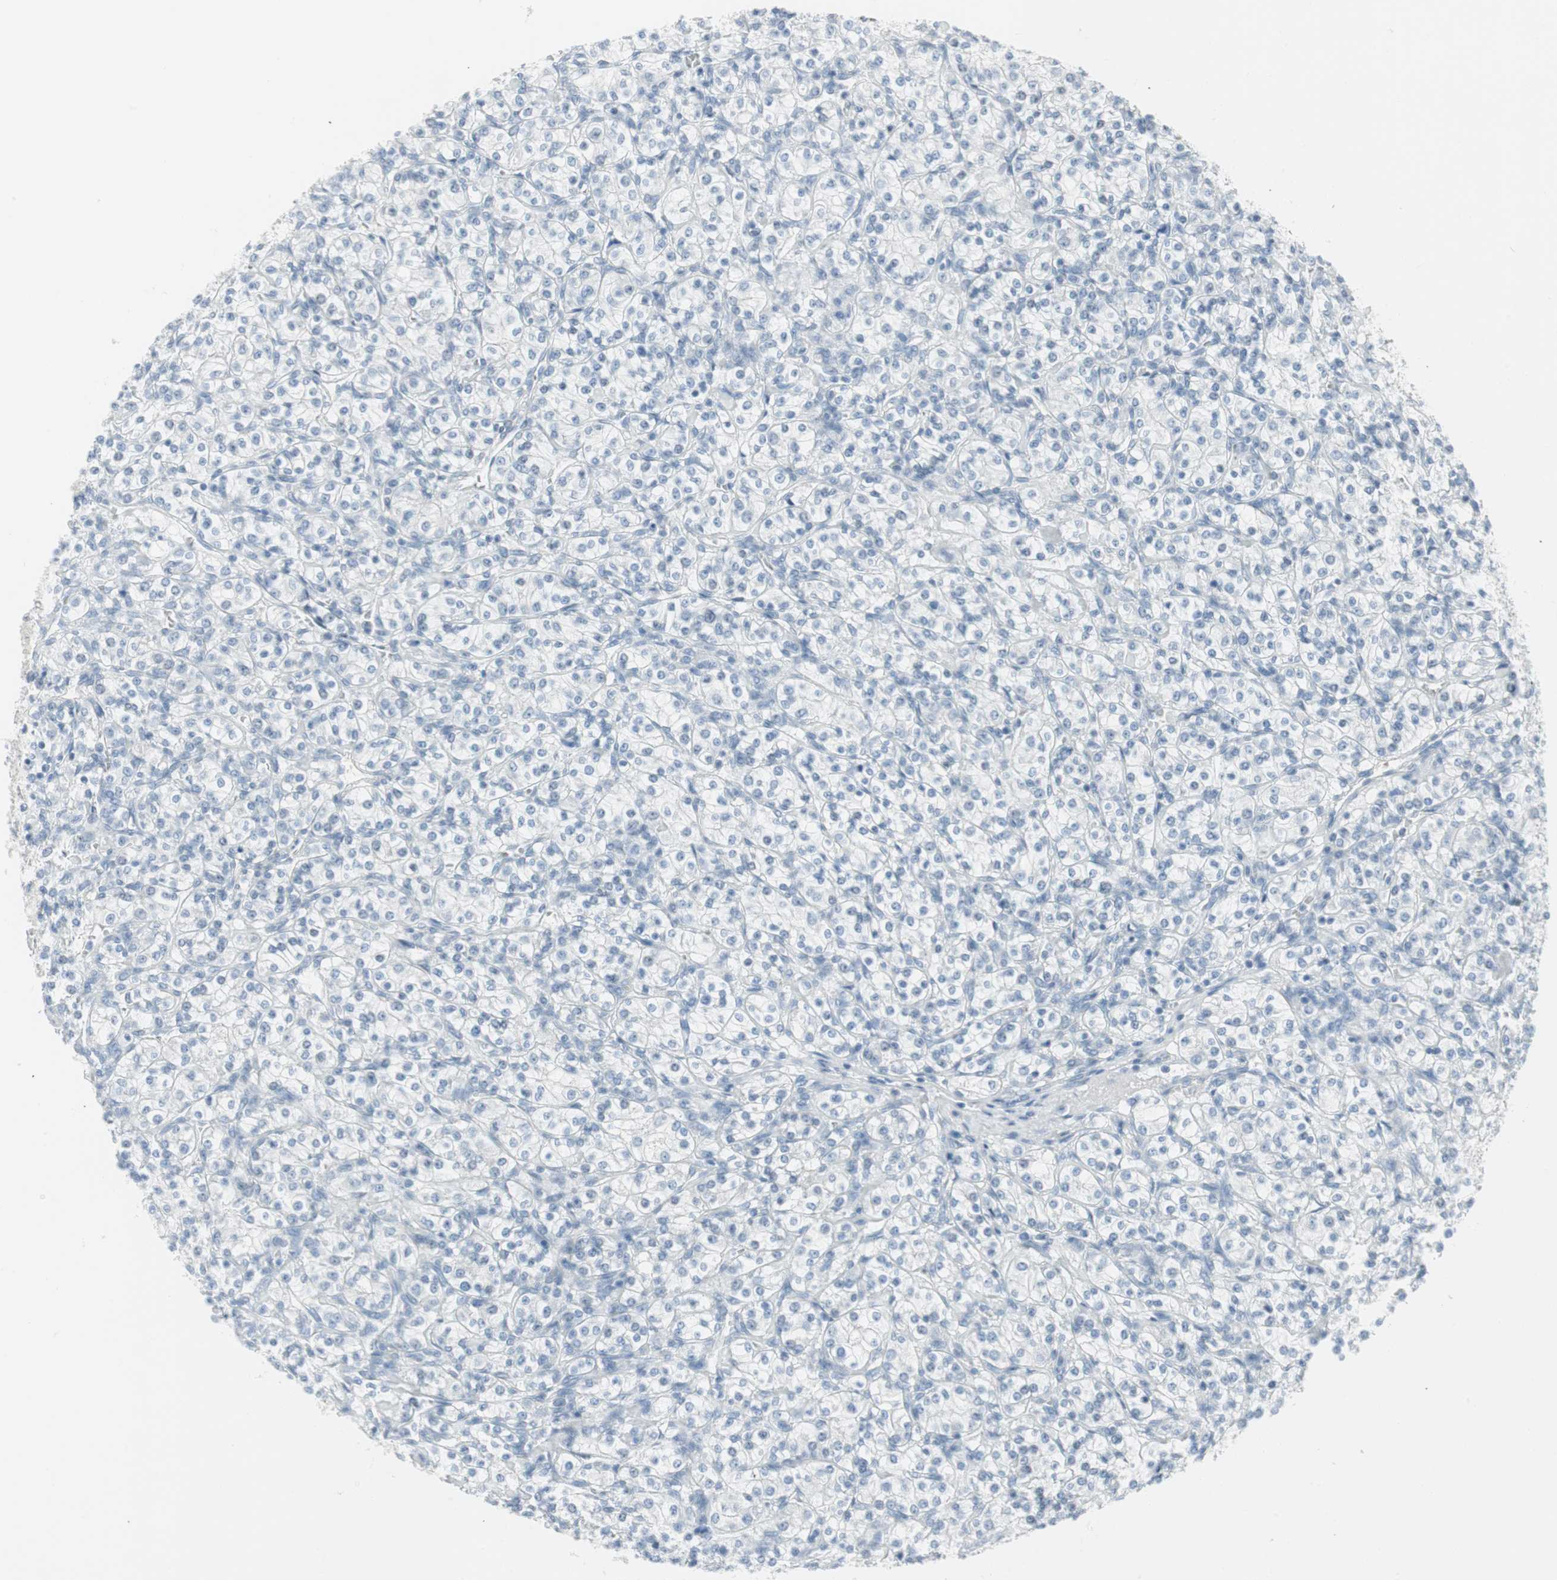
{"staining": {"intensity": "negative", "quantity": "none", "location": "none"}, "tissue": "renal cancer", "cell_type": "Tumor cells", "image_type": "cancer", "snomed": [{"axis": "morphology", "description": "Adenocarcinoma, NOS"}, {"axis": "topography", "description": "Kidney"}], "caption": "This is an immunohistochemistry (IHC) histopathology image of adenocarcinoma (renal). There is no expression in tumor cells.", "gene": "AGR2", "patient": {"sex": "male", "age": 77}}